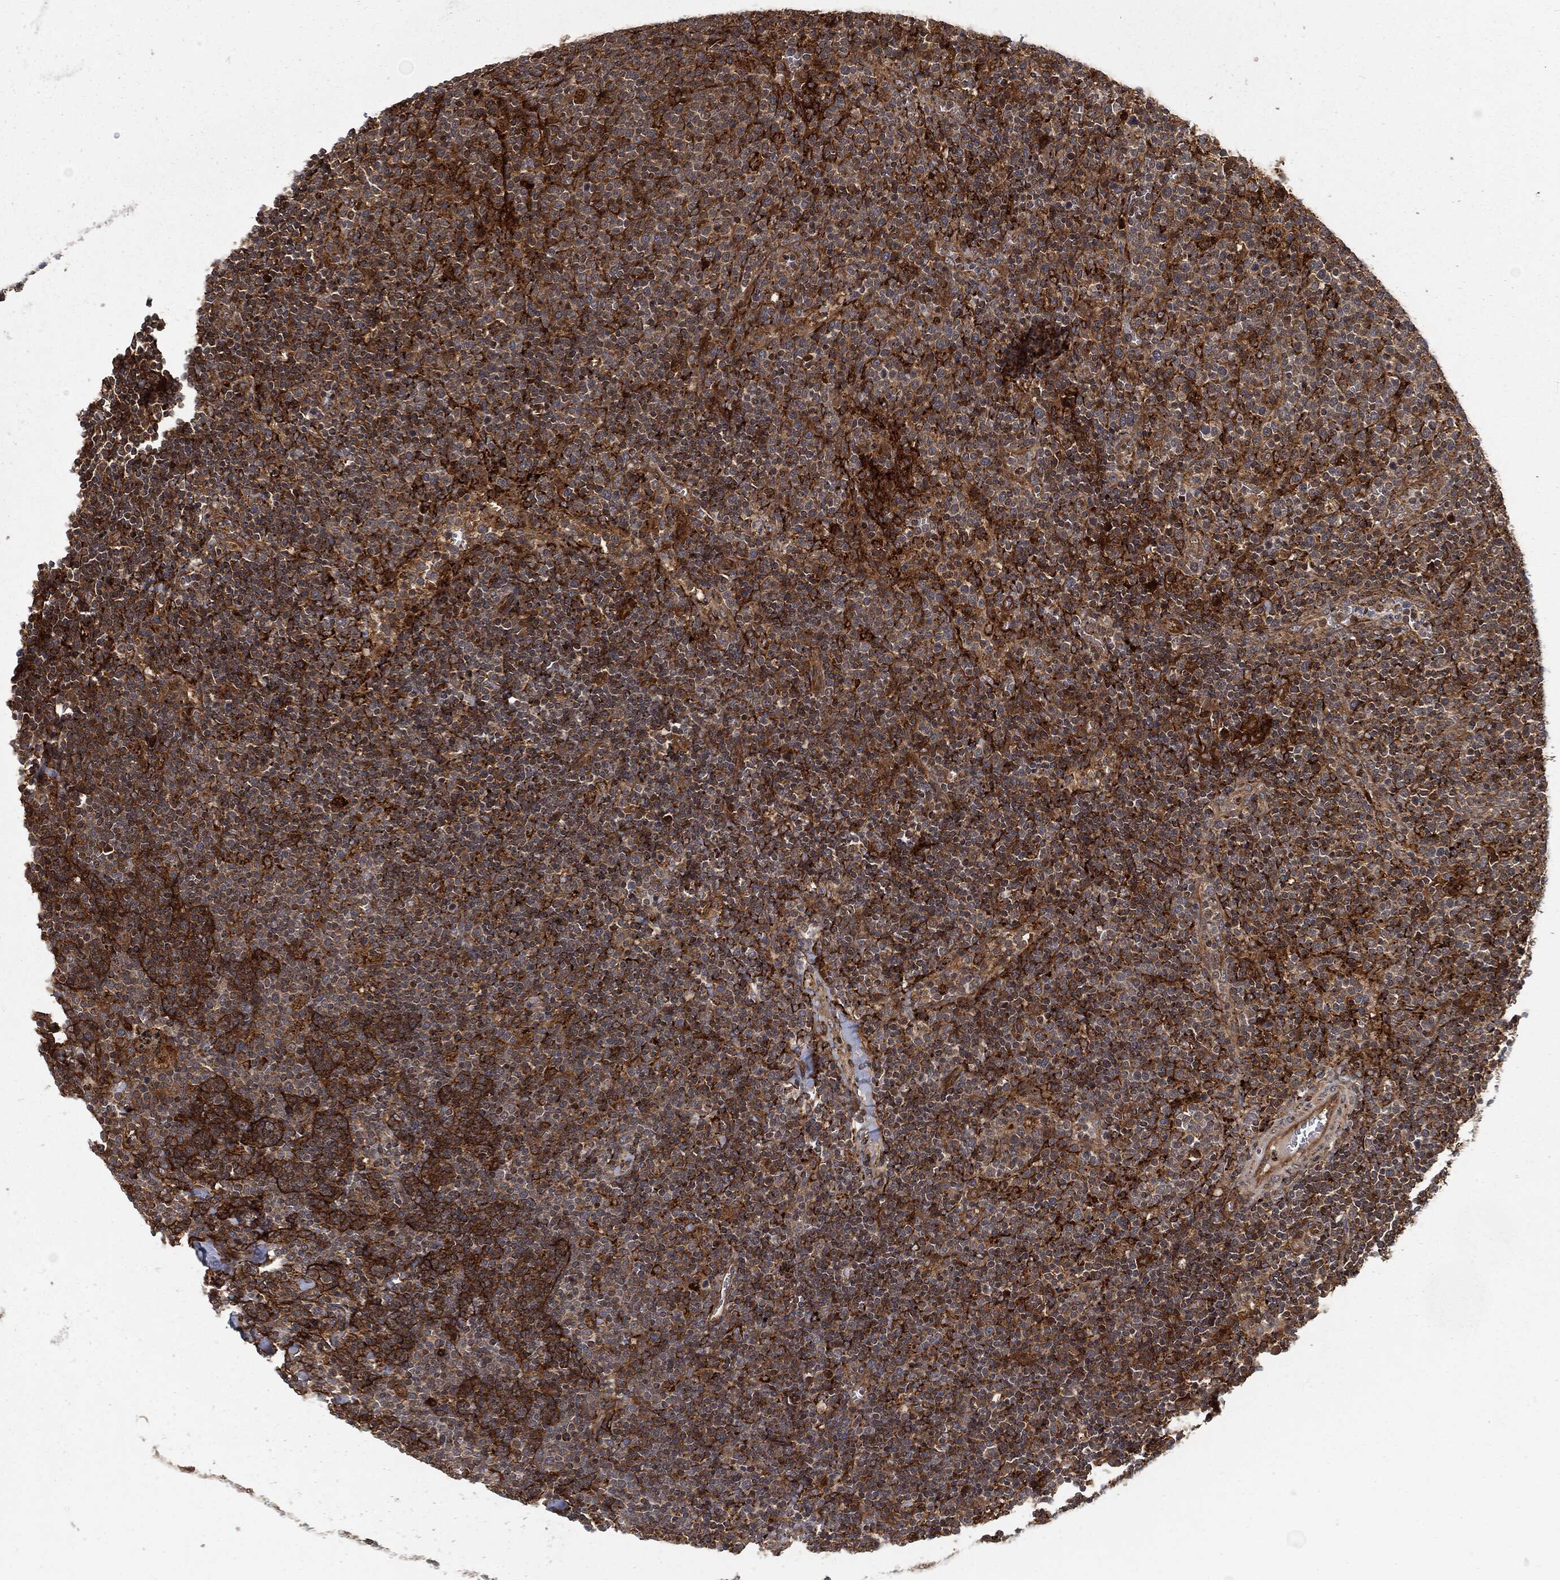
{"staining": {"intensity": "moderate", "quantity": "<25%", "location": "cytoplasmic/membranous"}, "tissue": "lymphoma", "cell_type": "Tumor cells", "image_type": "cancer", "snomed": [{"axis": "morphology", "description": "Malignant lymphoma, non-Hodgkin's type, High grade"}, {"axis": "topography", "description": "Lymph node"}], "caption": "High-grade malignant lymphoma, non-Hodgkin's type was stained to show a protein in brown. There is low levels of moderate cytoplasmic/membranous positivity in about <25% of tumor cells. (DAB (3,3'-diaminobenzidine) IHC, brown staining for protein, blue staining for nuclei).", "gene": "RFTN1", "patient": {"sex": "male", "age": 61}}